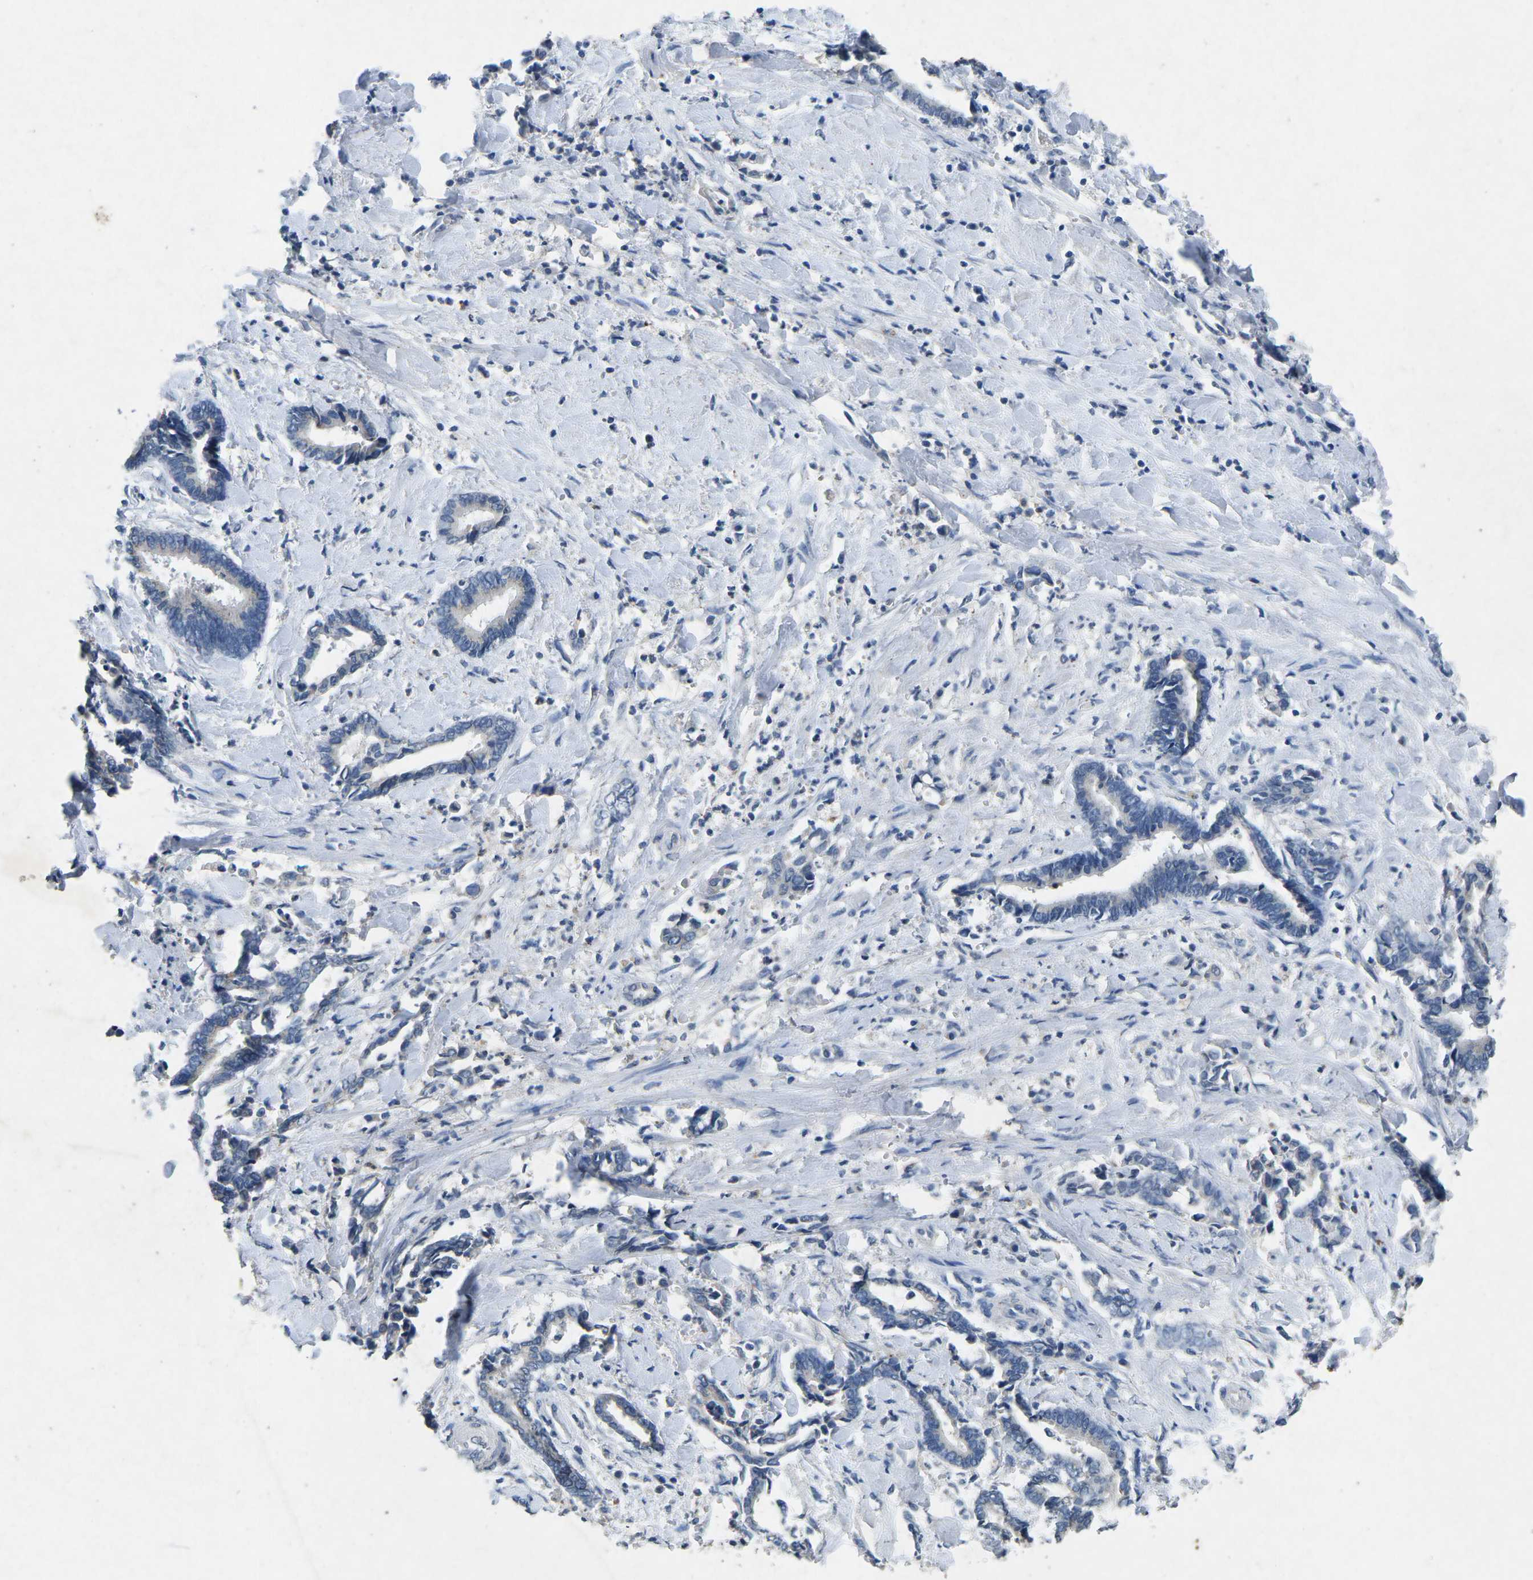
{"staining": {"intensity": "negative", "quantity": "none", "location": "none"}, "tissue": "cervical cancer", "cell_type": "Tumor cells", "image_type": "cancer", "snomed": [{"axis": "morphology", "description": "Adenocarcinoma, NOS"}, {"axis": "topography", "description": "Cervix"}], "caption": "Cervical cancer was stained to show a protein in brown. There is no significant positivity in tumor cells.", "gene": "PLG", "patient": {"sex": "female", "age": 44}}